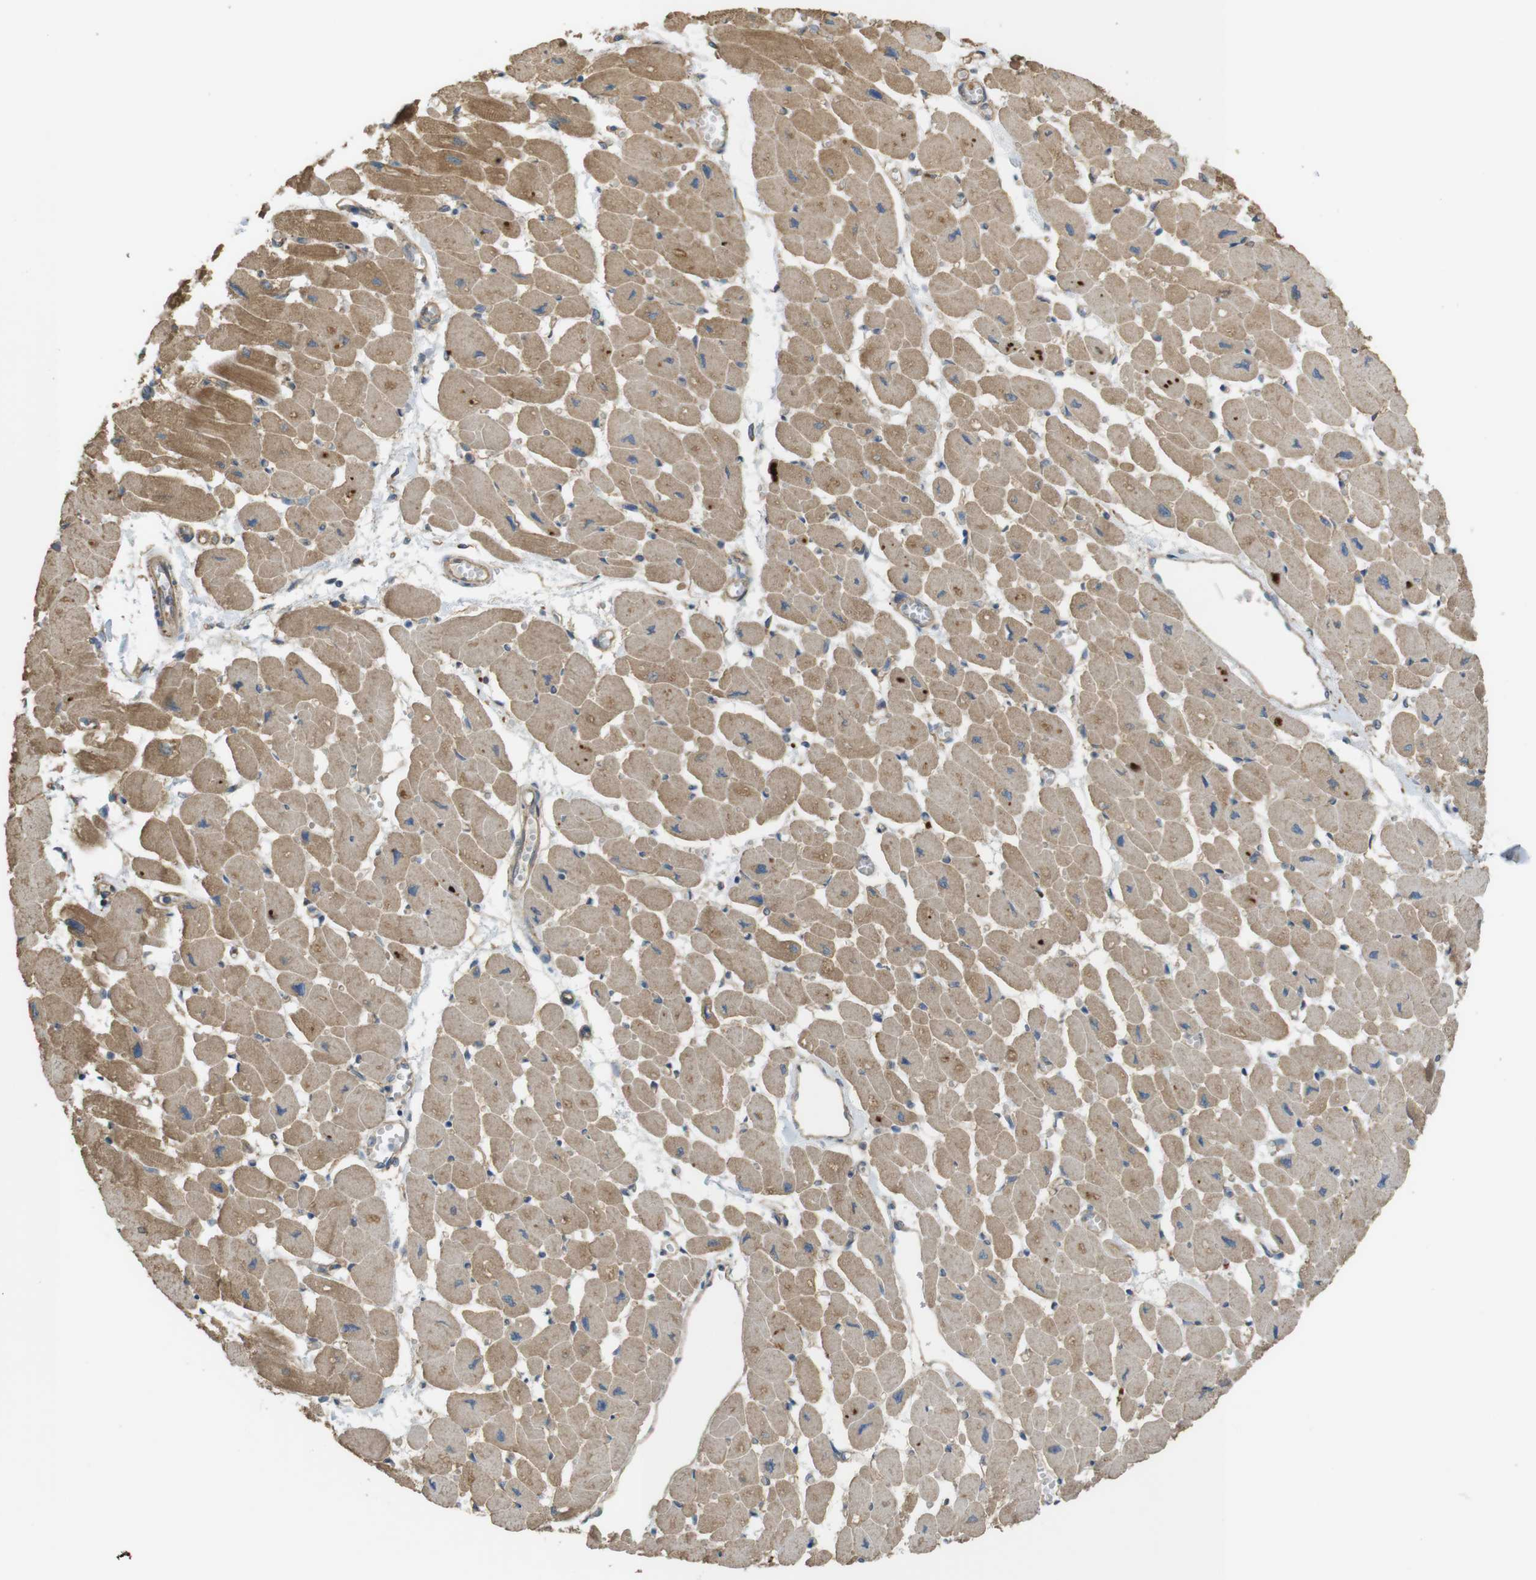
{"staining": {"intensity": "moderate", "quantity": ">75%", "location": "cytoplasmic/membranous"}, "tissue": "heart muscle", "cell_type": "Cardiomyocytes", "image_type": "normal", "snomed": [{"axis": "morphology", "description": "Normal tissue, NOS"}, {"axis": "topography", "description": "Heart"}], "caption": "Moderate cytoplasmic/membranous protein staining is appreciated in about >75% of cardiomyocytes in heart muscle. (Brightfield microscopy of DAB IHC at high magnification).", "gene": "ZDHHC20", "patient": {"sex": "female", "age": 54}}